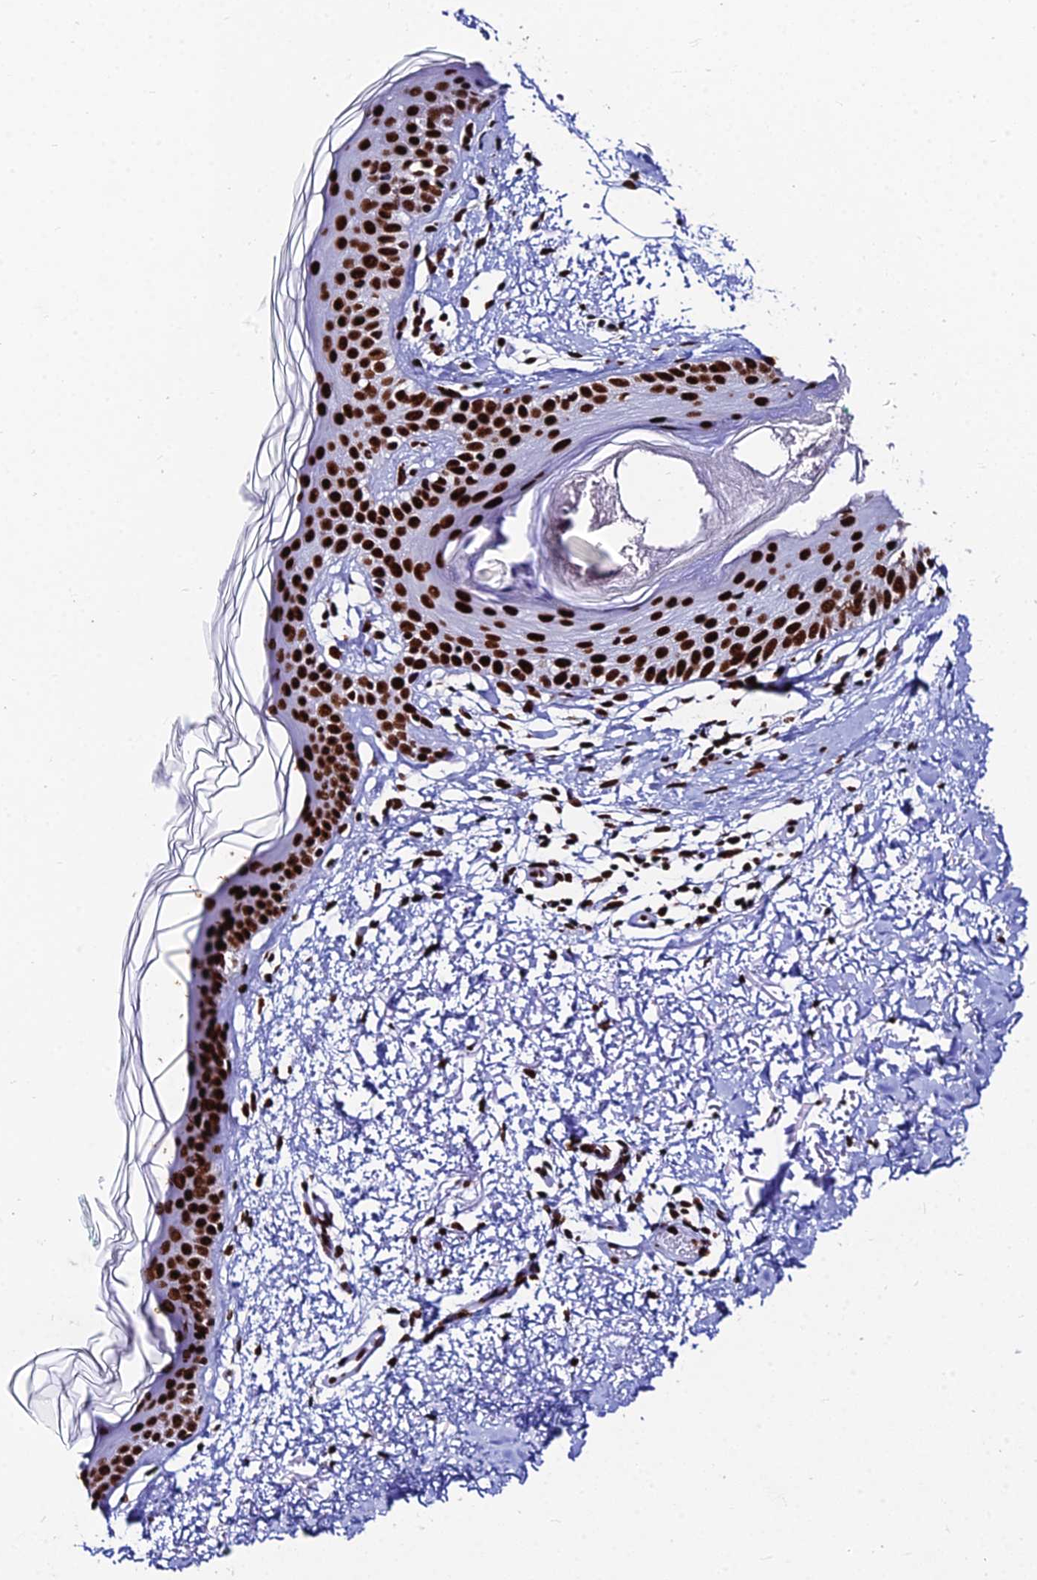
{"staining": {"intensity": "strong", "quantity": ">75%", "location": "nuclear"}, "tissue": "skin", "cell_type": "Fibroblasts", "image_type": "normal", "snomed": [{"axis": "morphology", "description": "Normal tissue, NOS"}, {"axis": "topography", "description": "Skin"}], "caption": "The histopathology image reveals staining of benign skin, revealing strong nuclear protein expression (brown color) within fibroblasts.", "gene": "HNRNPH1", "patient": {"sex": "male", "age": 66}}